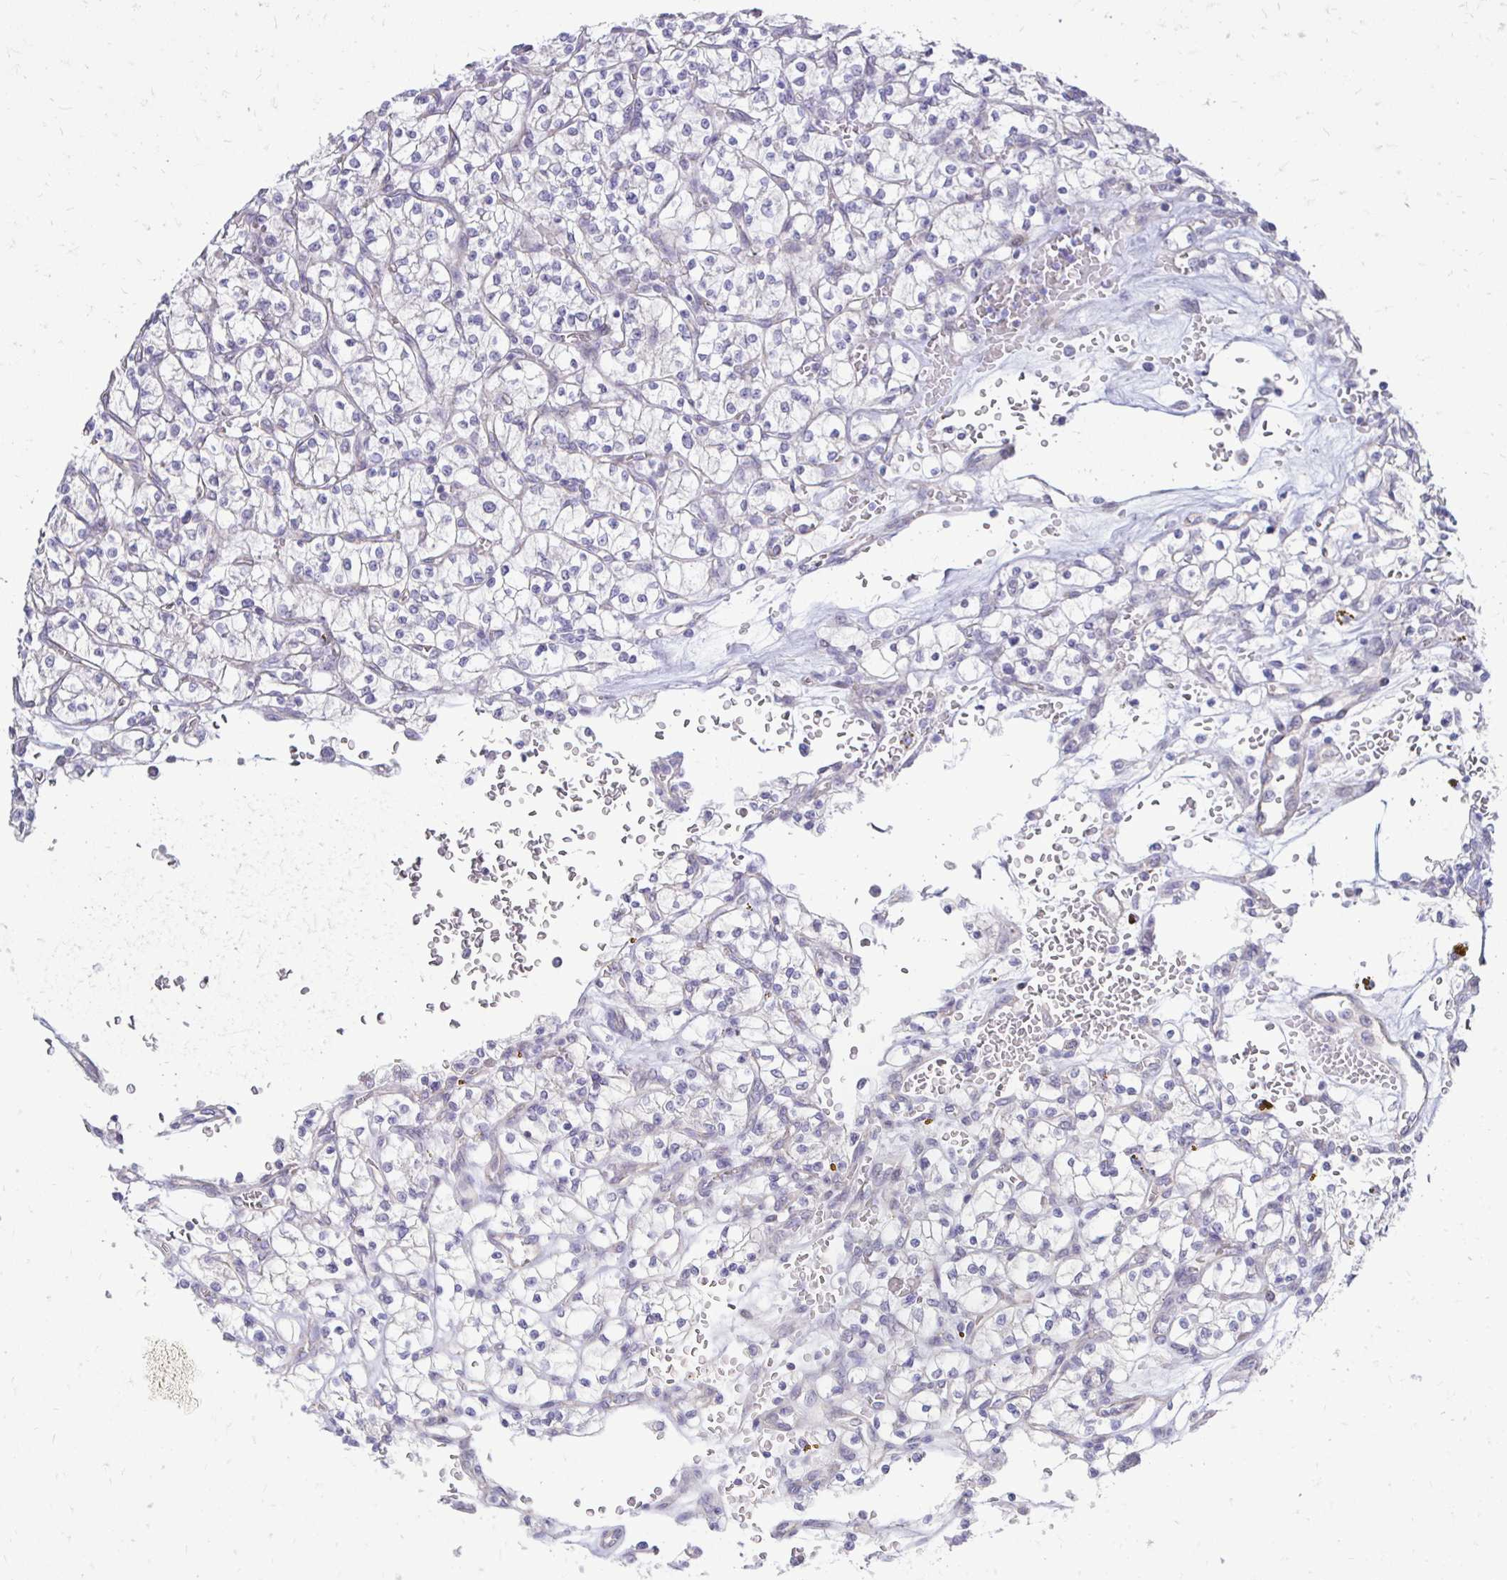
{"staining": {"intensity": "negative", "quantity": "none", "location": "none"}, "tissue": "renal cancer", "cell_type": "Tumor cells", "image_type": "cancer", "snomed": [{"axis": "morphology", "description": "Adenocarcinoma, NOS"}, {"axis": "topography", "description": "Kidney"}], "caption": "DAB (3,3'-diaminobenzidine) immunohistochemical staining of renal adenocarcinoma reveals no significant expression in tumor cells.", "gene": "GAS2", "patient": {"sex": "female", "age": 64}}